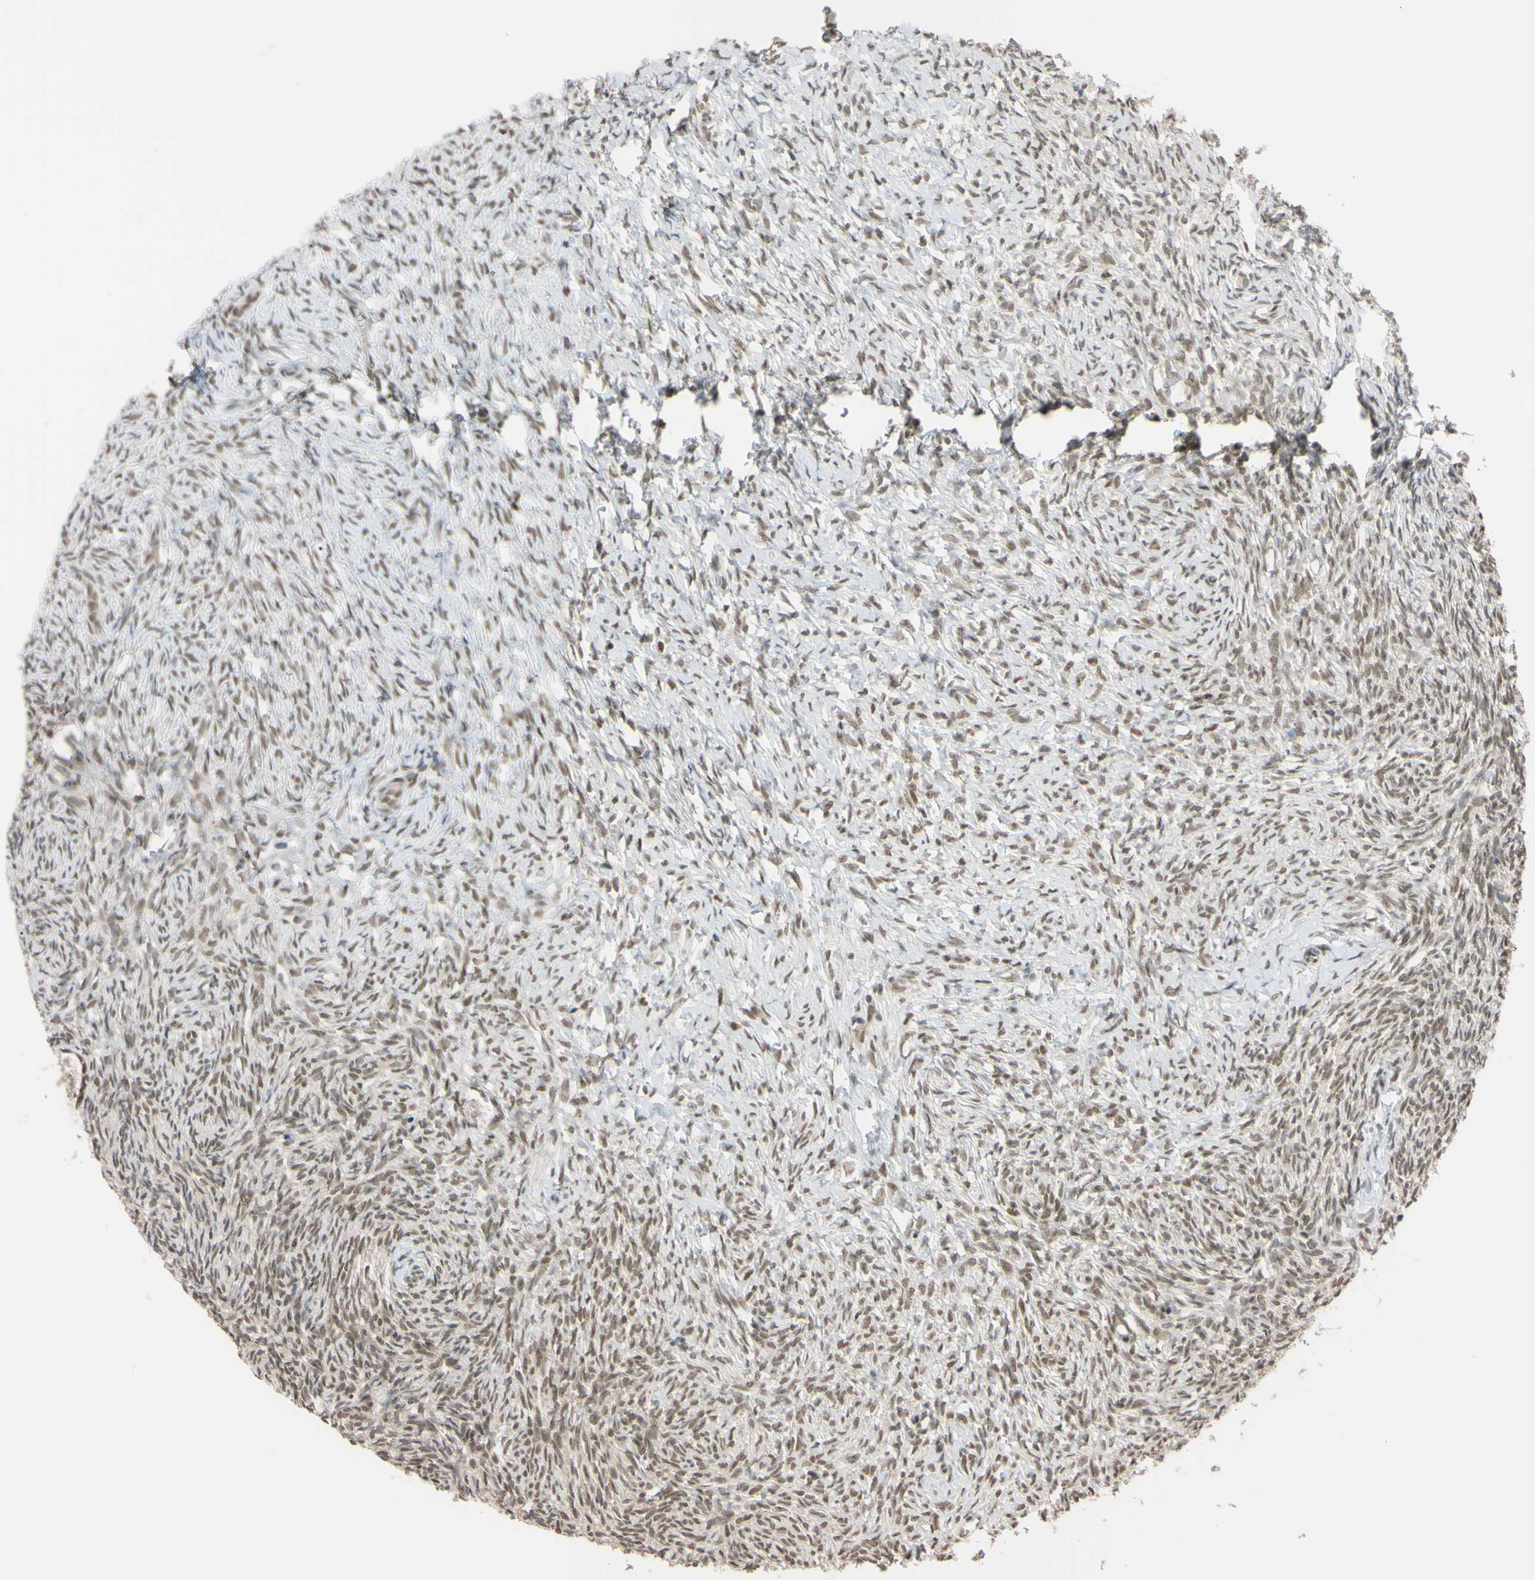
{"staining": {"intensity": "weak", "quantity": "25%-75%", "location": "nuclear"}, "tissue": "ovary", "cell_type": "Ovarian stroma cells", "image_type": "normal", "snomed": [{"axis": "morphology", "description": "Normal tissue, NOS"}, {"axis": "topography", "description": "Ovary"}], "caption": "An image of human ovary stained for a protein demonstrates weak nuclear brown staining in ovarian stroma cells.", "gene": "UBE2I", "patient": {"sex": "female", "age": 35}}